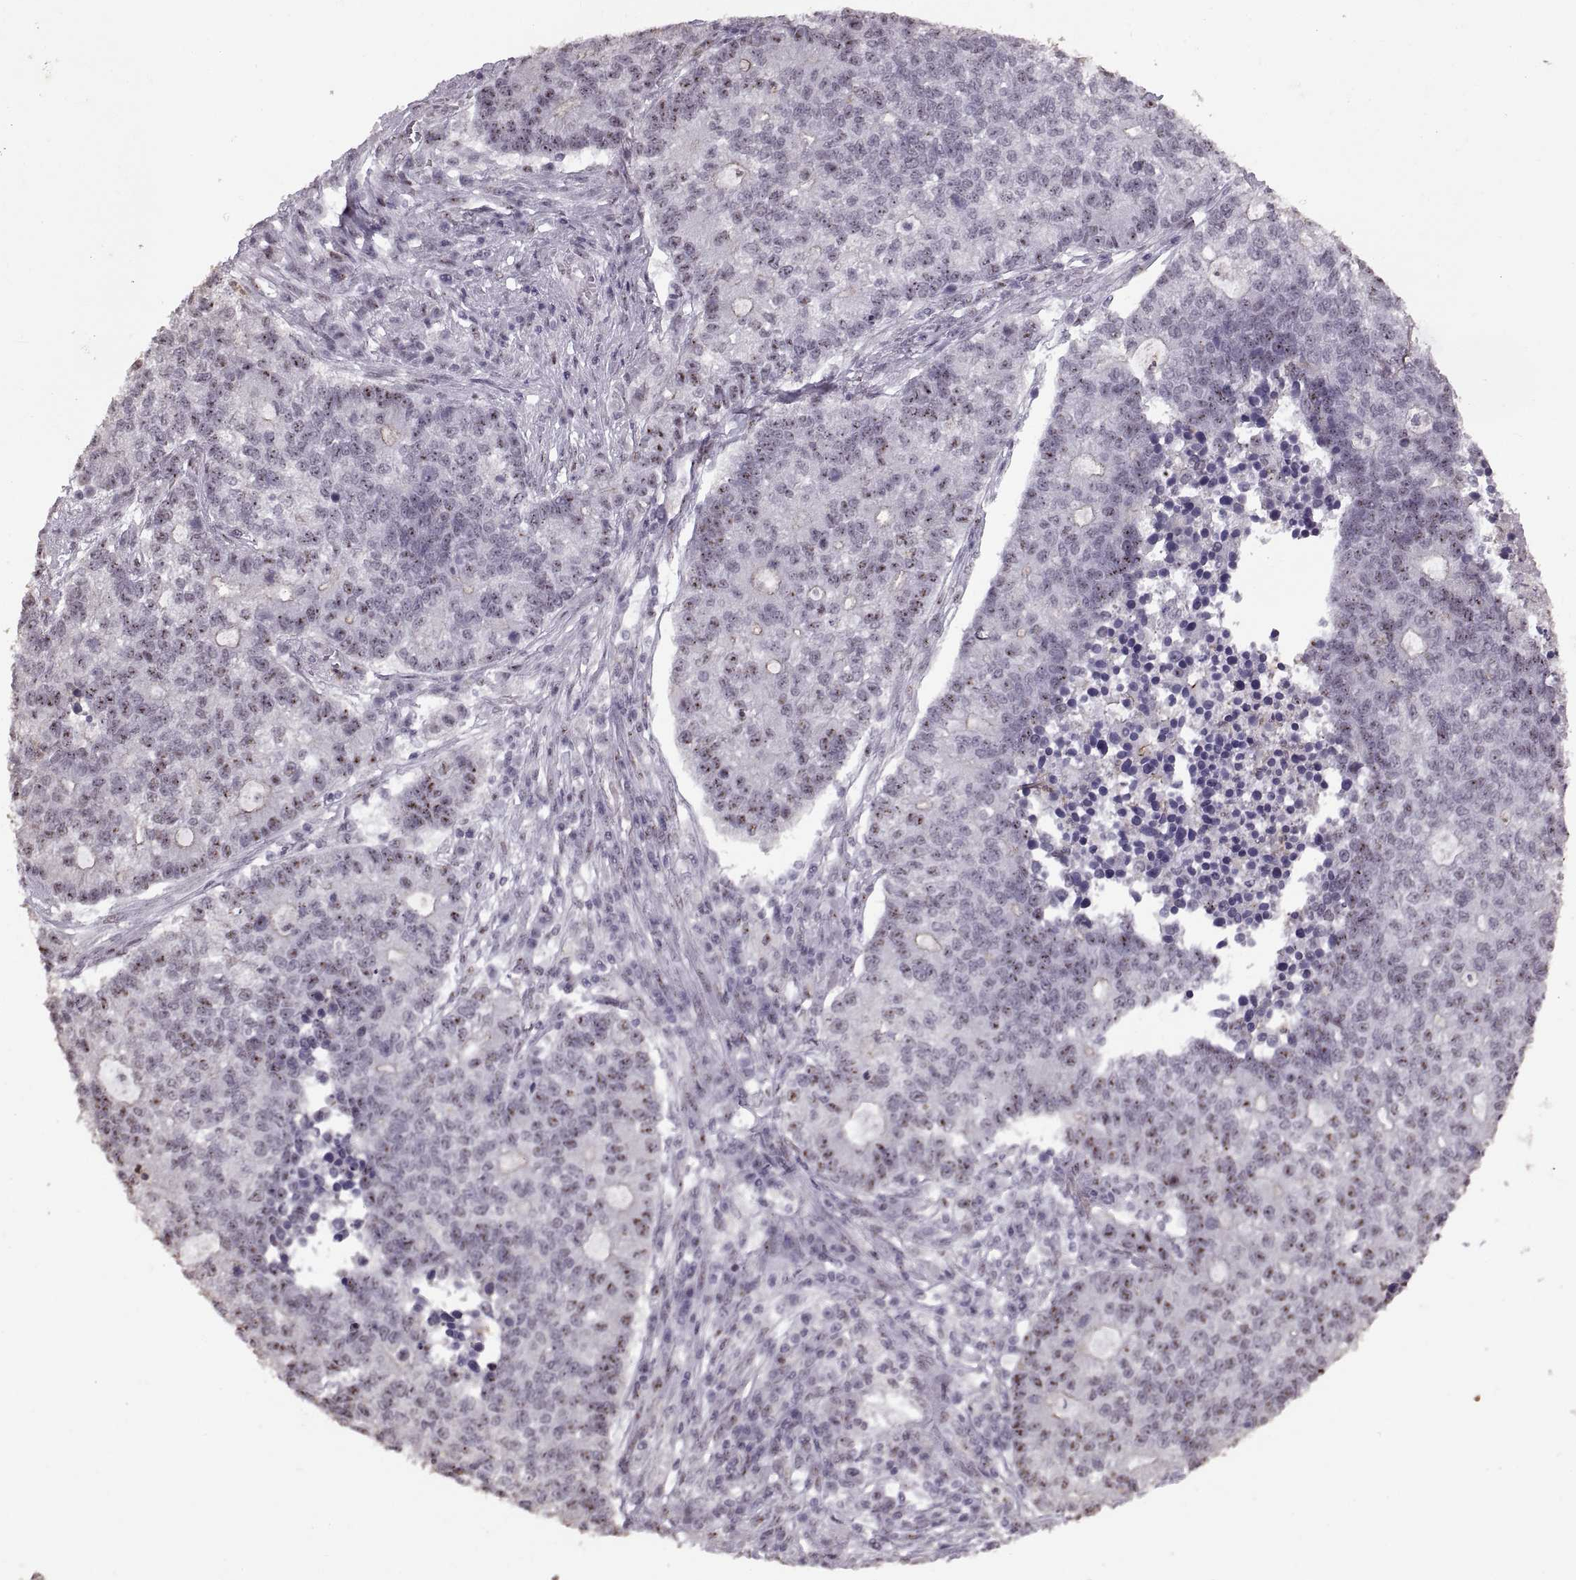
{"staining": {"intensity": "weak", "quantity": "25%-75%", "location": "nuclear"}, "tissue": "lung cancer", "cell_type": "Tumor cells", "image_type": "cancer", "snomed": [{"axis": "morphology", "description": "Adenocarcinoma, NOS"}, {"axis": "topography", "description": "Lung"}], "caption": "A brown stain labels weak nuclear staining of a protein in human adenocarcinoma (lung) tumor cells.", "gene": "PALS1", "patient": {"sex": "male", "age": 57}}